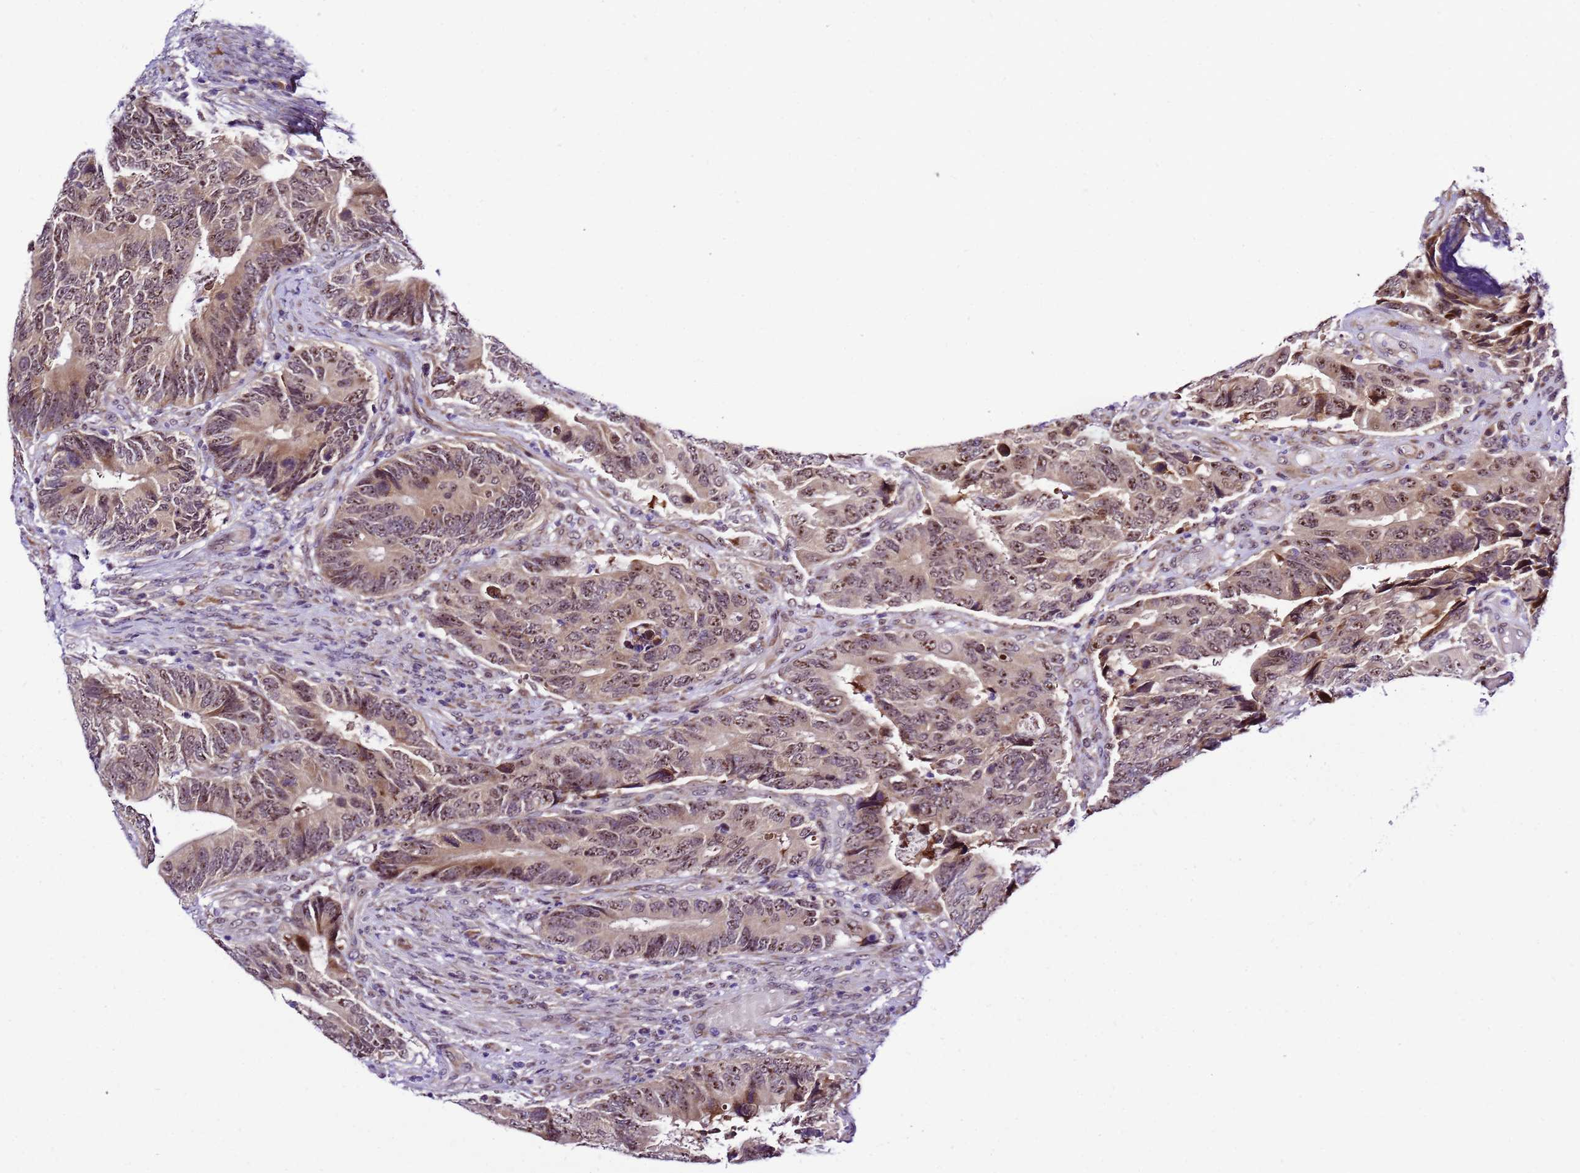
{"staining": {"intensity": "moderate", "quantity": "25%-75%", "location": "nuclear"}, "tissue": "colorectal cancer", "cell_type": "Tumor cells", "image_type": "cancer", "snomed": [{"axis": "morphology", "description": "Adenocarcinoma, NOS"}, {"axis": "topography", "description": "Colon"}], "caption": "Protein staining displays moderate nuclear positivity in about 25%-75% of tumor cells in colorectal cancer (adenocarcinoma).", "gene": "SLX4IP", "patient": {"sex": "male", "age": 87}}